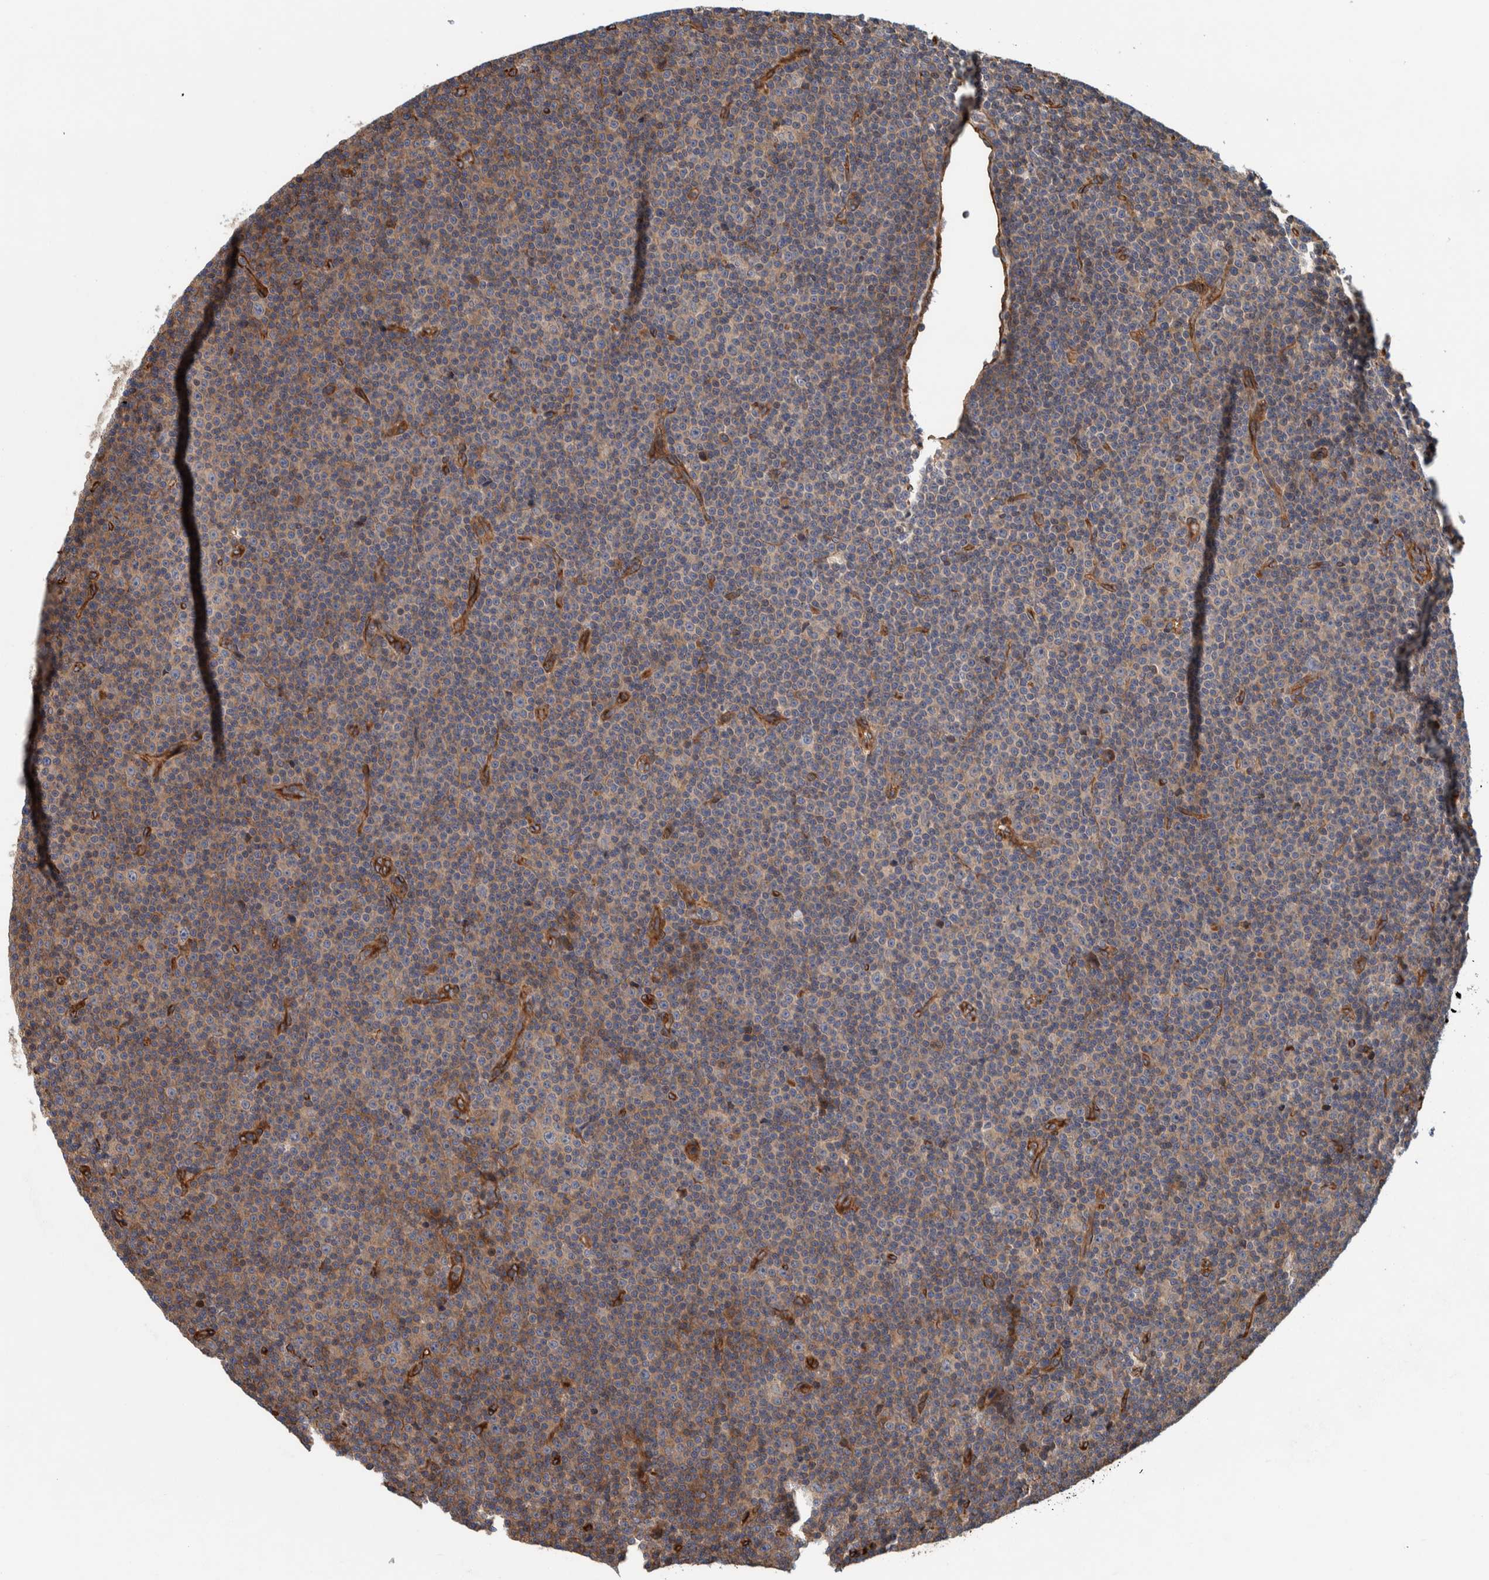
{"staining": {"intensity": "weak", "quantity": ">75%", "location": "cytoplasmic/membranous"}, "tissue": "lymphoma", "cell_type": "Tumor cells", "image_type": "cancer", "snomed": [{"axis": "morphology", "description": "Malignant lymphoma, non-Hodgkin's type, Low grade"}, {"axis": "topography", "description": "Lymph node"}], "caption": "Malignant lymphoma, non-Hodgkin's type (low-grade) stained for a protein exhibits weak cytoplasmic/membranous positivity in tumor cells.", "gene": "PKD1L1", "patient": {"sex": "female", "age": 67}}